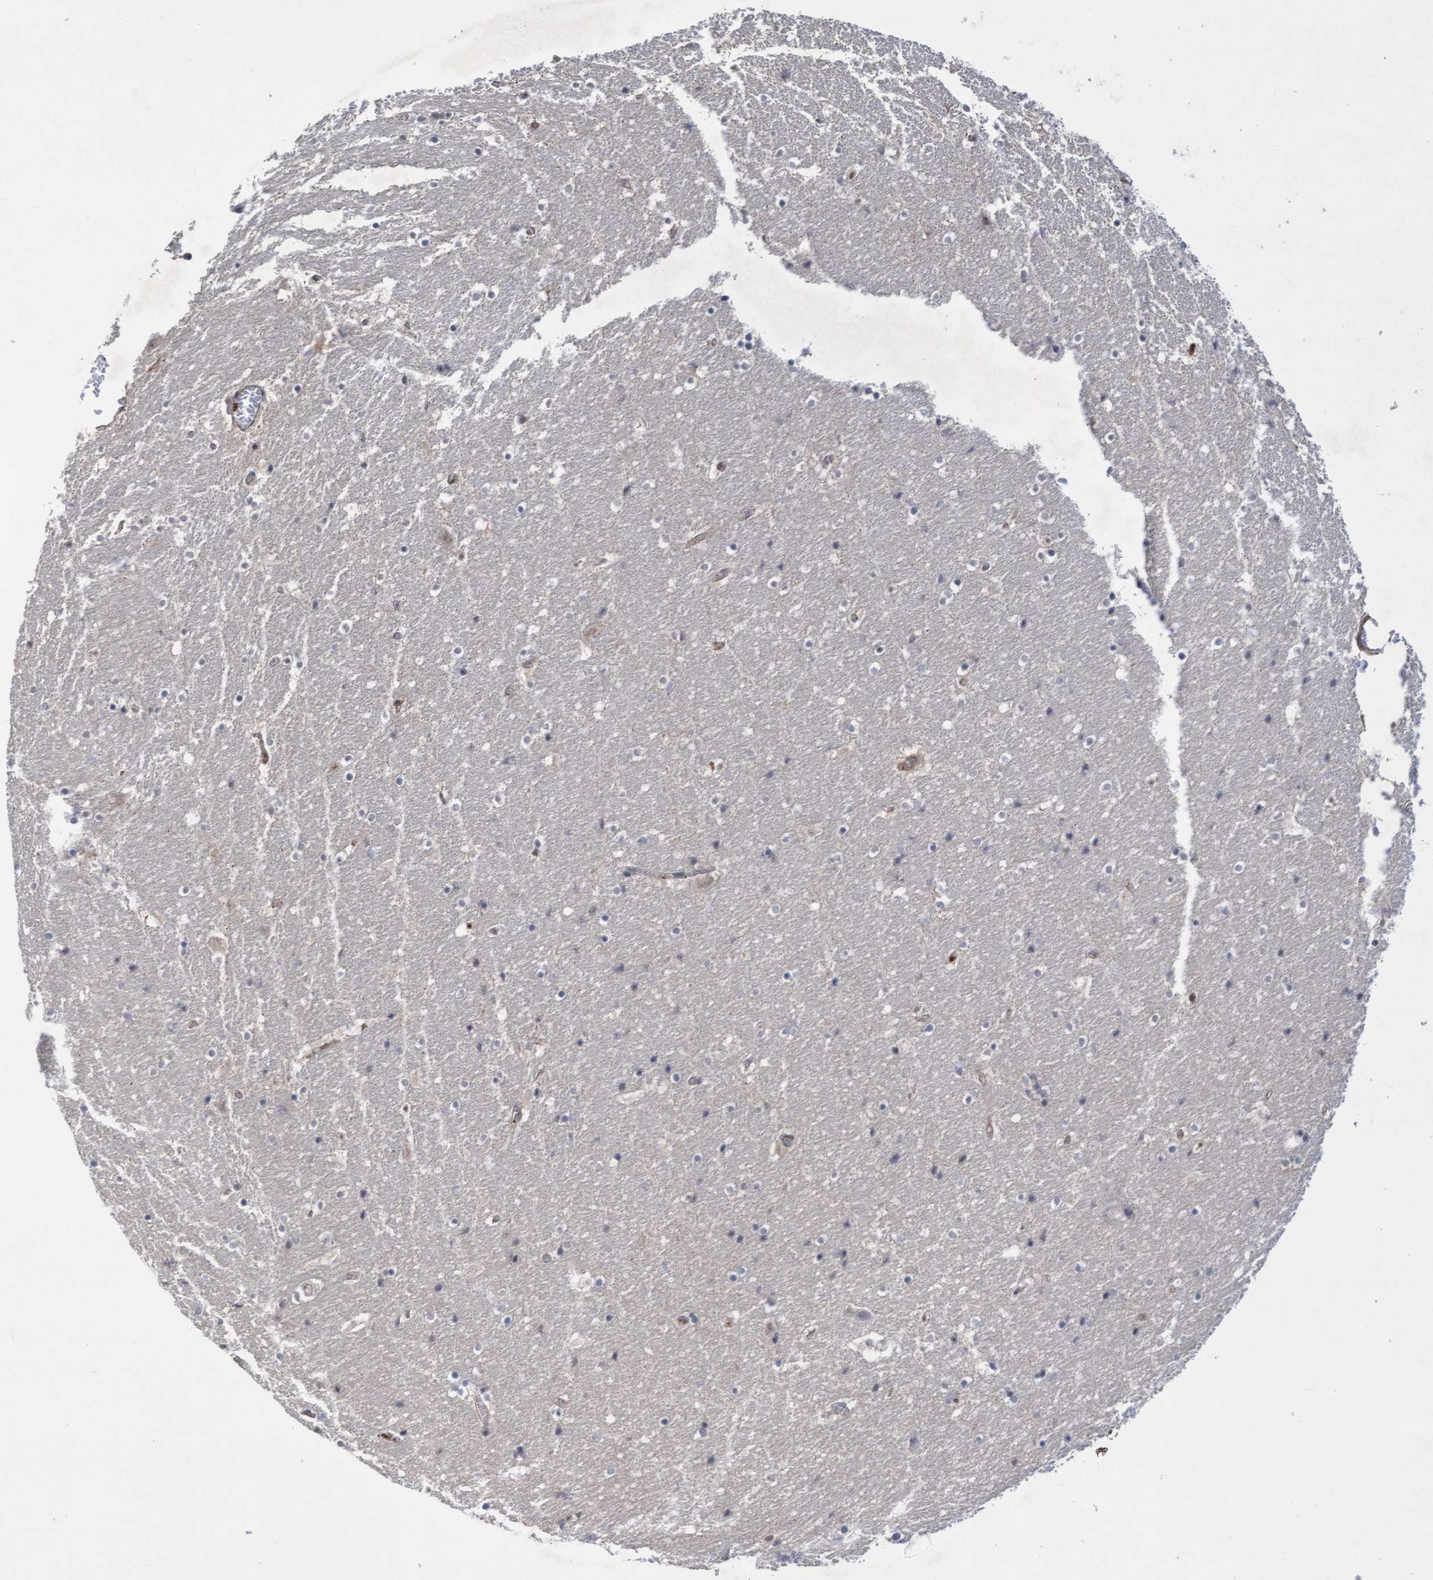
{"staining": {"intensity": "negative", "quantity": "none", "location": "none"}, "tissue": "hippocampus", "cell_type": "Glial cells", "image_type": "normal", "snomed": [{"axis": "morphology", "description": "Normal tissue, NOS"}, {"axis": "topography", "description": "Hippocampus"}], "caption": "This is a photomicrograph of immunohistochemistry (IHC) staining of unremarkable hippocampus, which shows no staining in glial cells.", "gene": "COBL", "patient": {"sex": "male", "age": 45}}